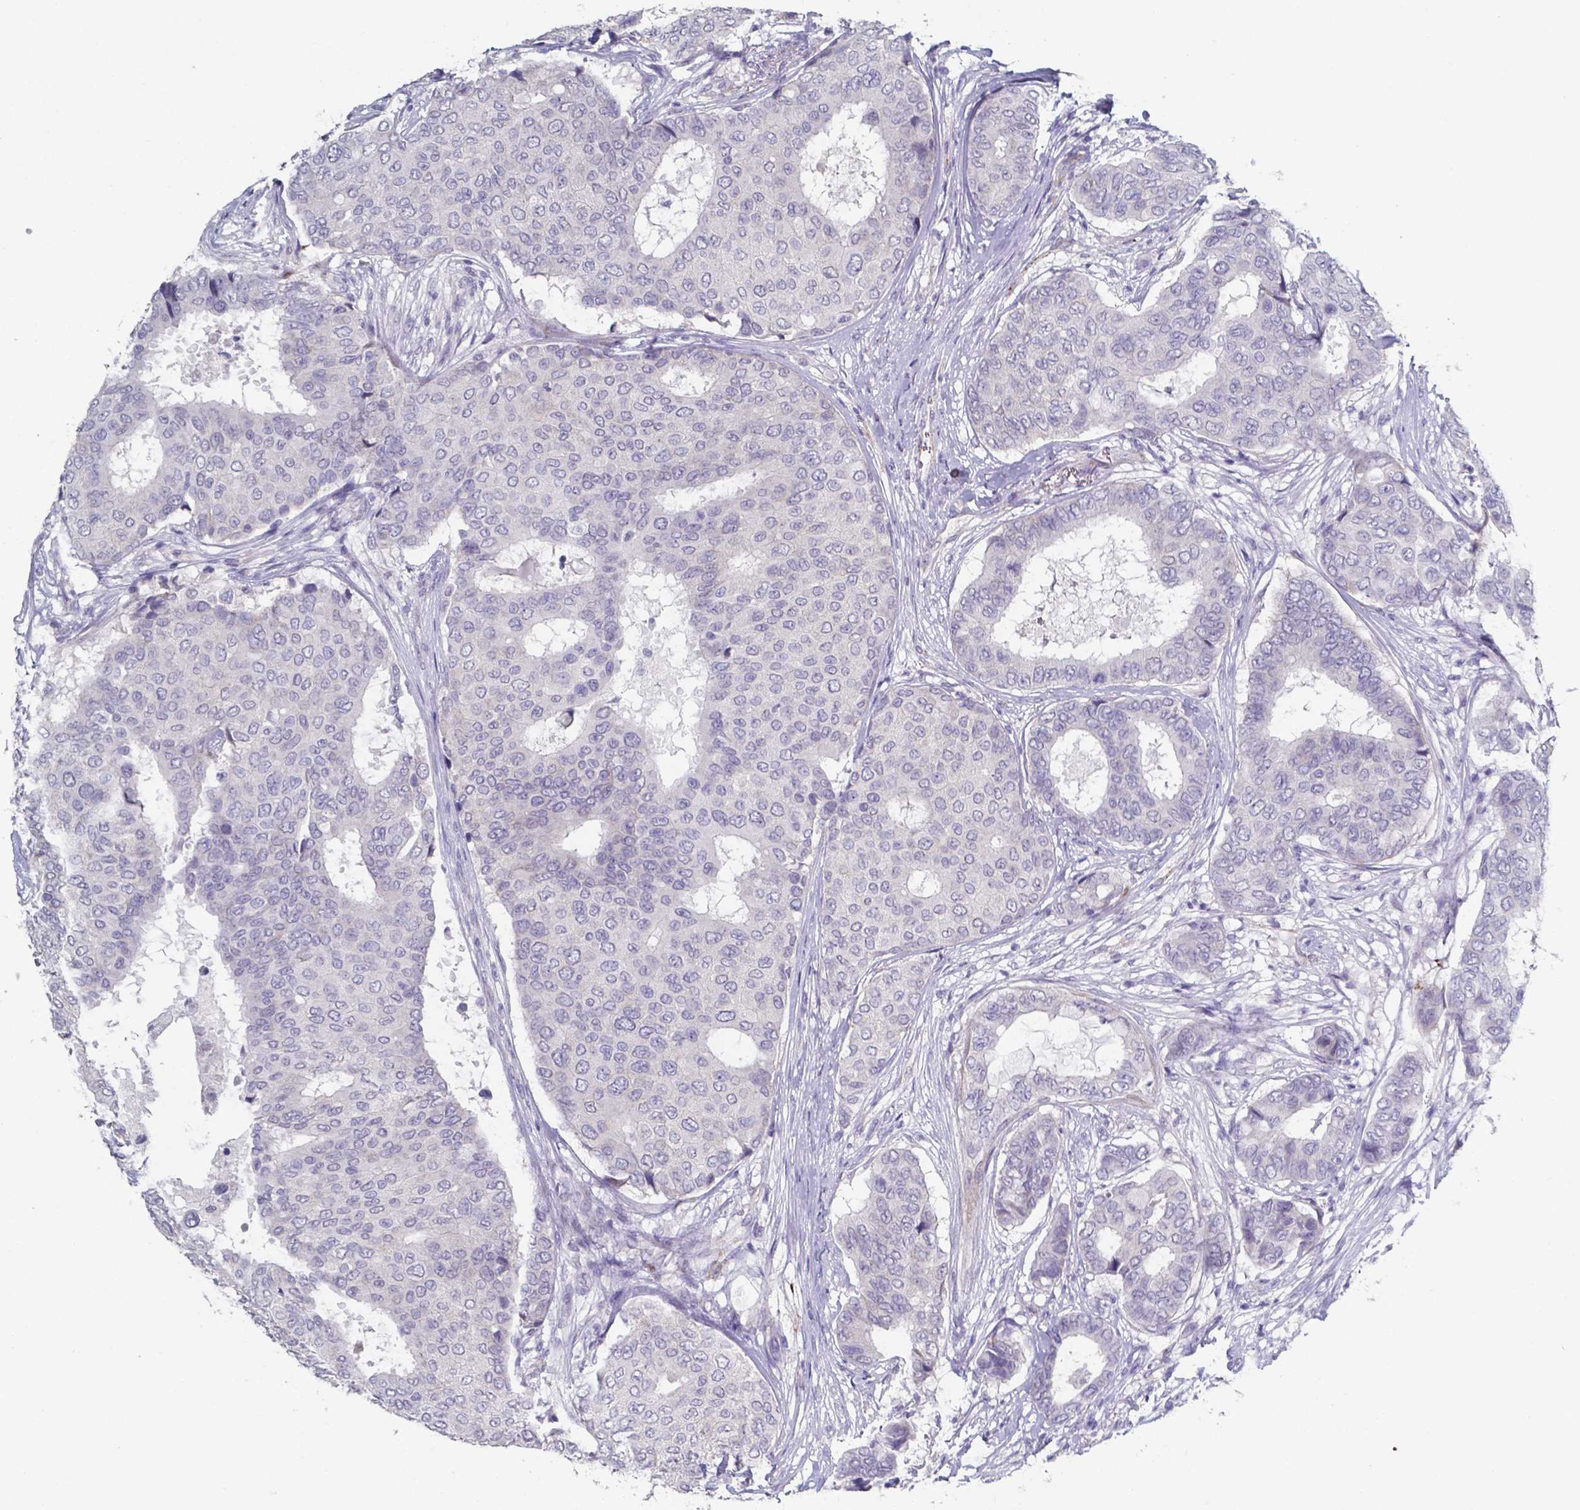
{"staining": {"intensity": "negative", "quantity": "none", "location": "none"}, "tissue": "breast cancer", "cell_type": "Tumor cells", "image_type": "cancer", "snomed": [{"axis": "morphology", "description": "Duct carcinoma"}, {"axis": "topography", "description": "Breast"}], "caption": "The histopathology image reveals no significant positivity in tumor cells of breast invasive ductal carcinoma.", "gene": "PLA2R1", "patient": {"sex": "female", "age": 75}}